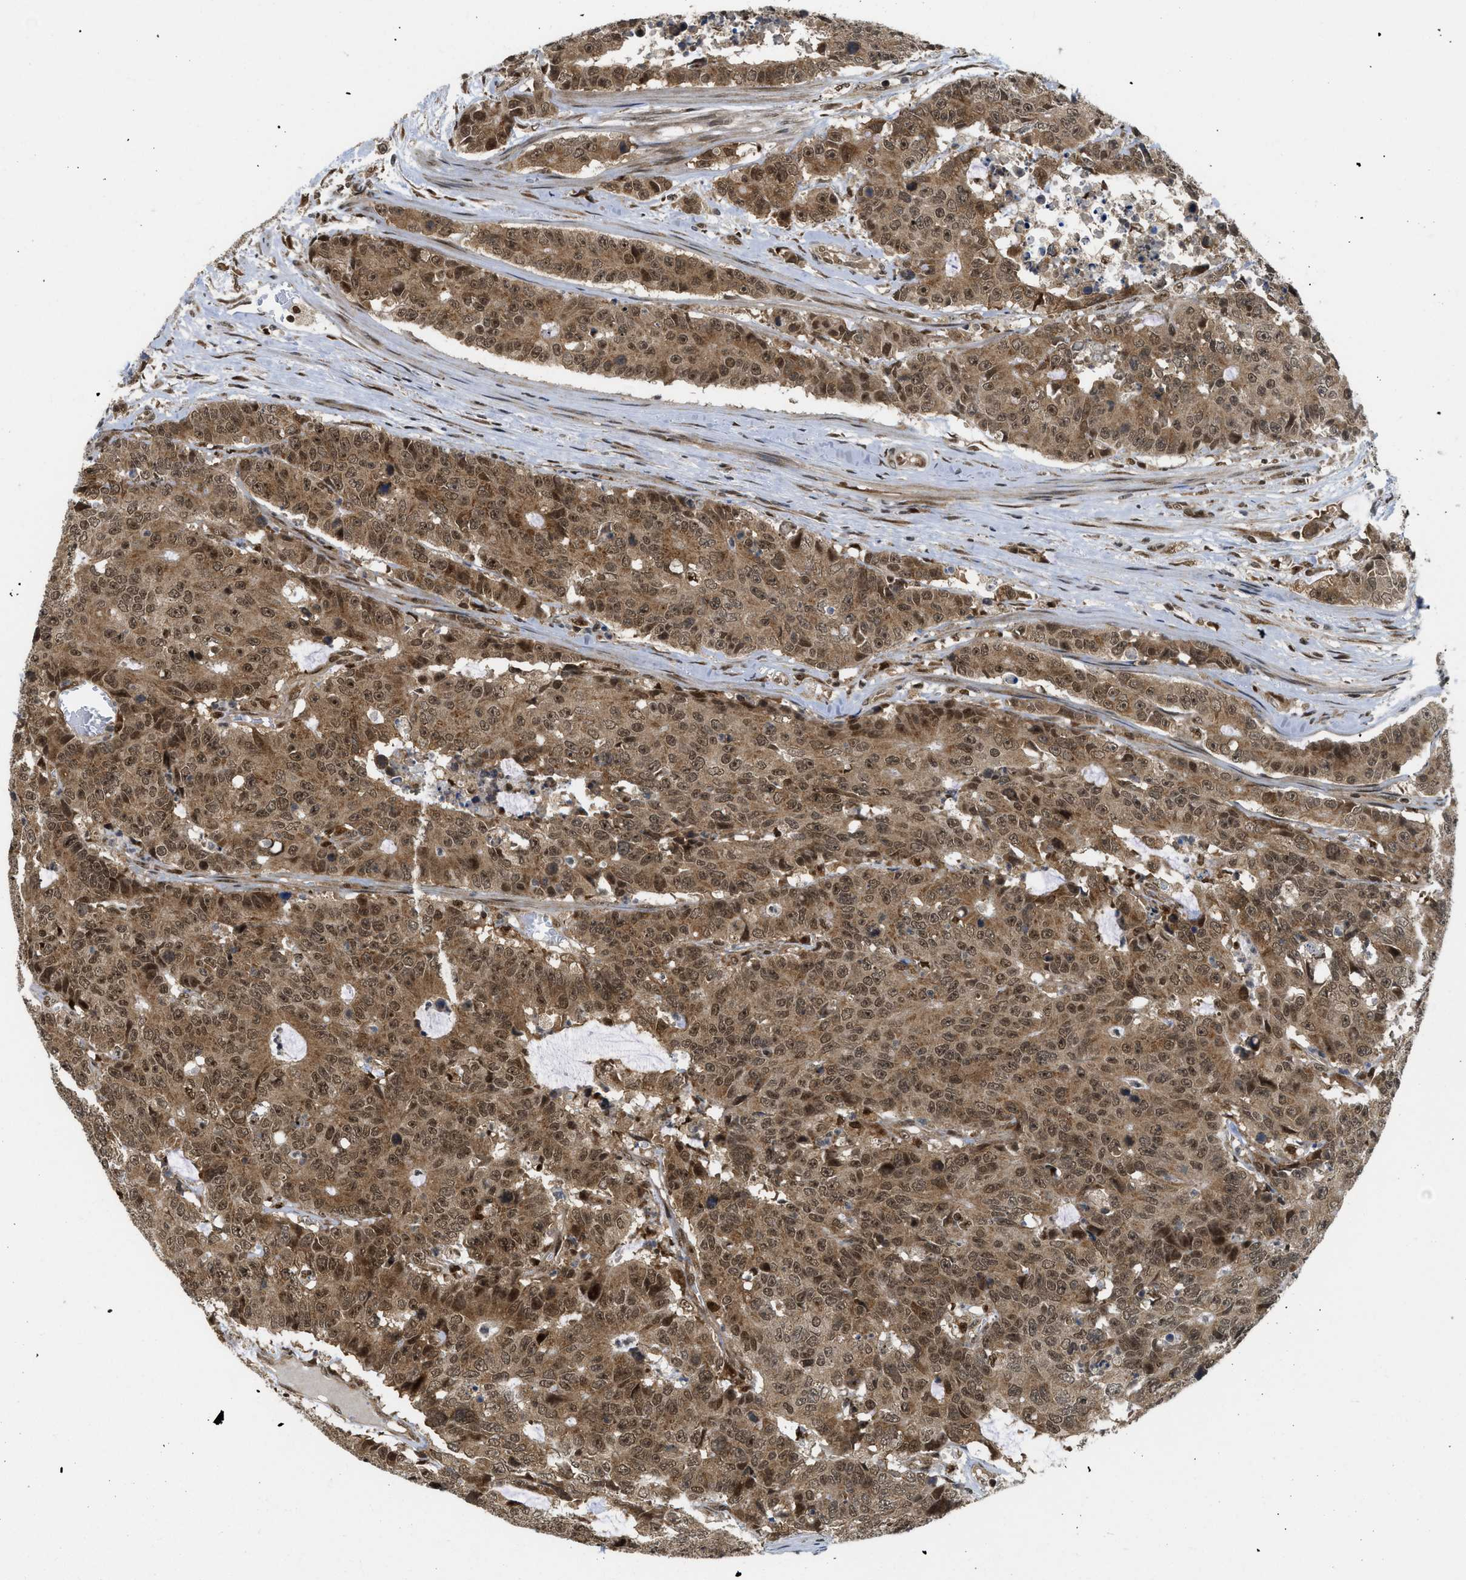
{"staining": {"intensity": "moderate", "quantity": ">75%", "location": "cytoplasmic/membranous,nuclear"}, "tissue": "colorectal cancer", "cell_type": "Tumor cells", "image_type": "cancer", "snomed": [{"axis": "morphology", "description": "Adenocarcinoma, NOS"}, {"axis": "topography", "description": "Colon"}], "caption": "Colorectal adenocarcinoma stained for a protein (brown) displays moderate cytoplasmic/membranous and nuclear positive staining in about >75% of tumor cells.", "gene": "TACC1", "patient": {"sex": "female", "age": 86}}